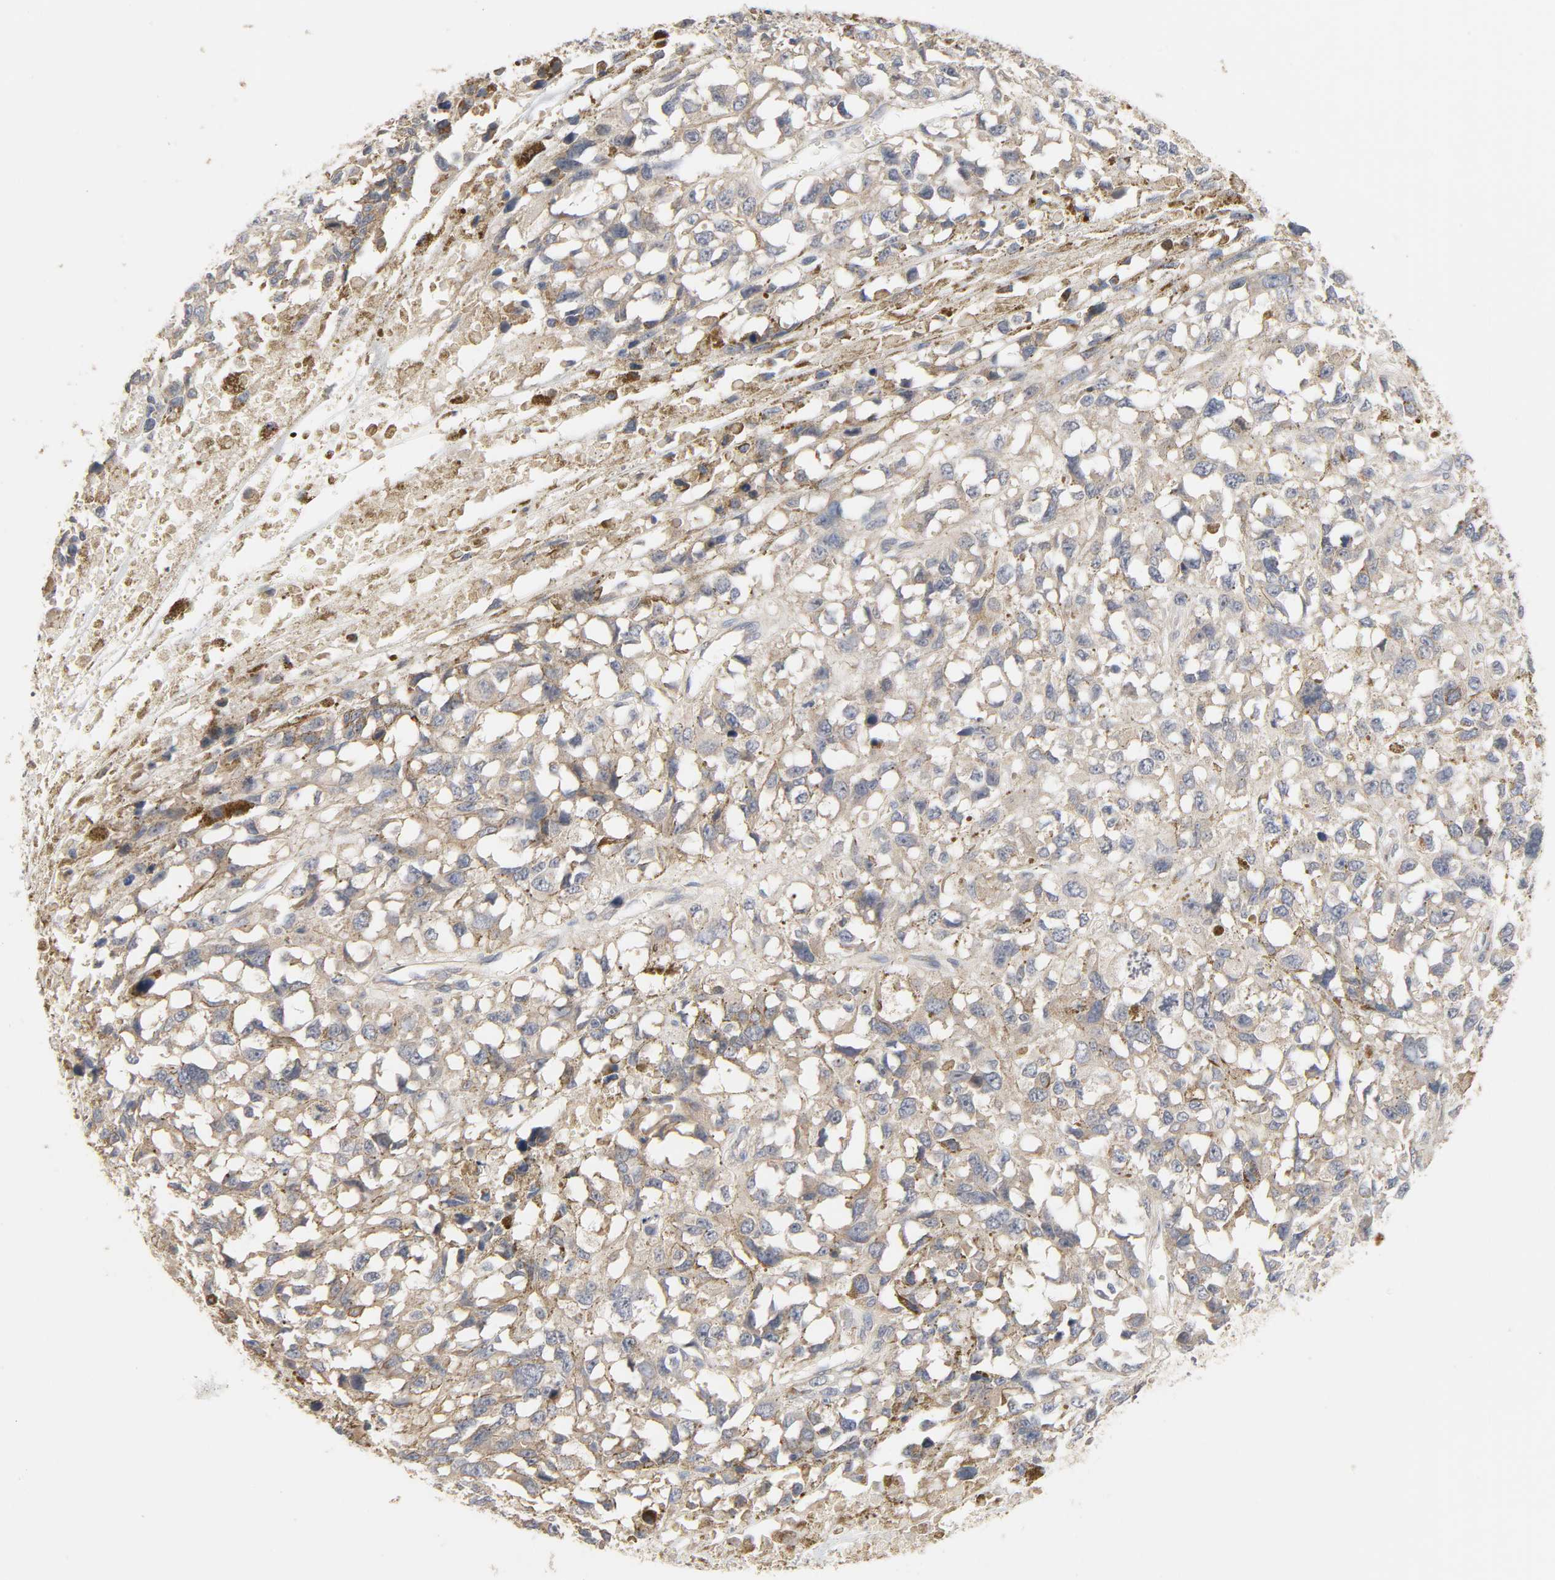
{"staining": {"intensity": "weak", "quantity": ">75%", "location": "cytoplasmic/membranous"}, "tissue": "melanoma", "cell_type": "Tumor cells", "image_type": "cancer", "snomed": [{"axis": "morphology", "description": "Malignant melanoma, Metastatic site"}, {"axis": "topography", "description": "Lymph node"}], "caption": "Malignant melanoma (metastatic site) stained for a protein exhibits weak cytoplasmic/membranous positivity in tumor cells.", "gene": "CLEC4E", "patient": {"sex": "male", "age": 59}}